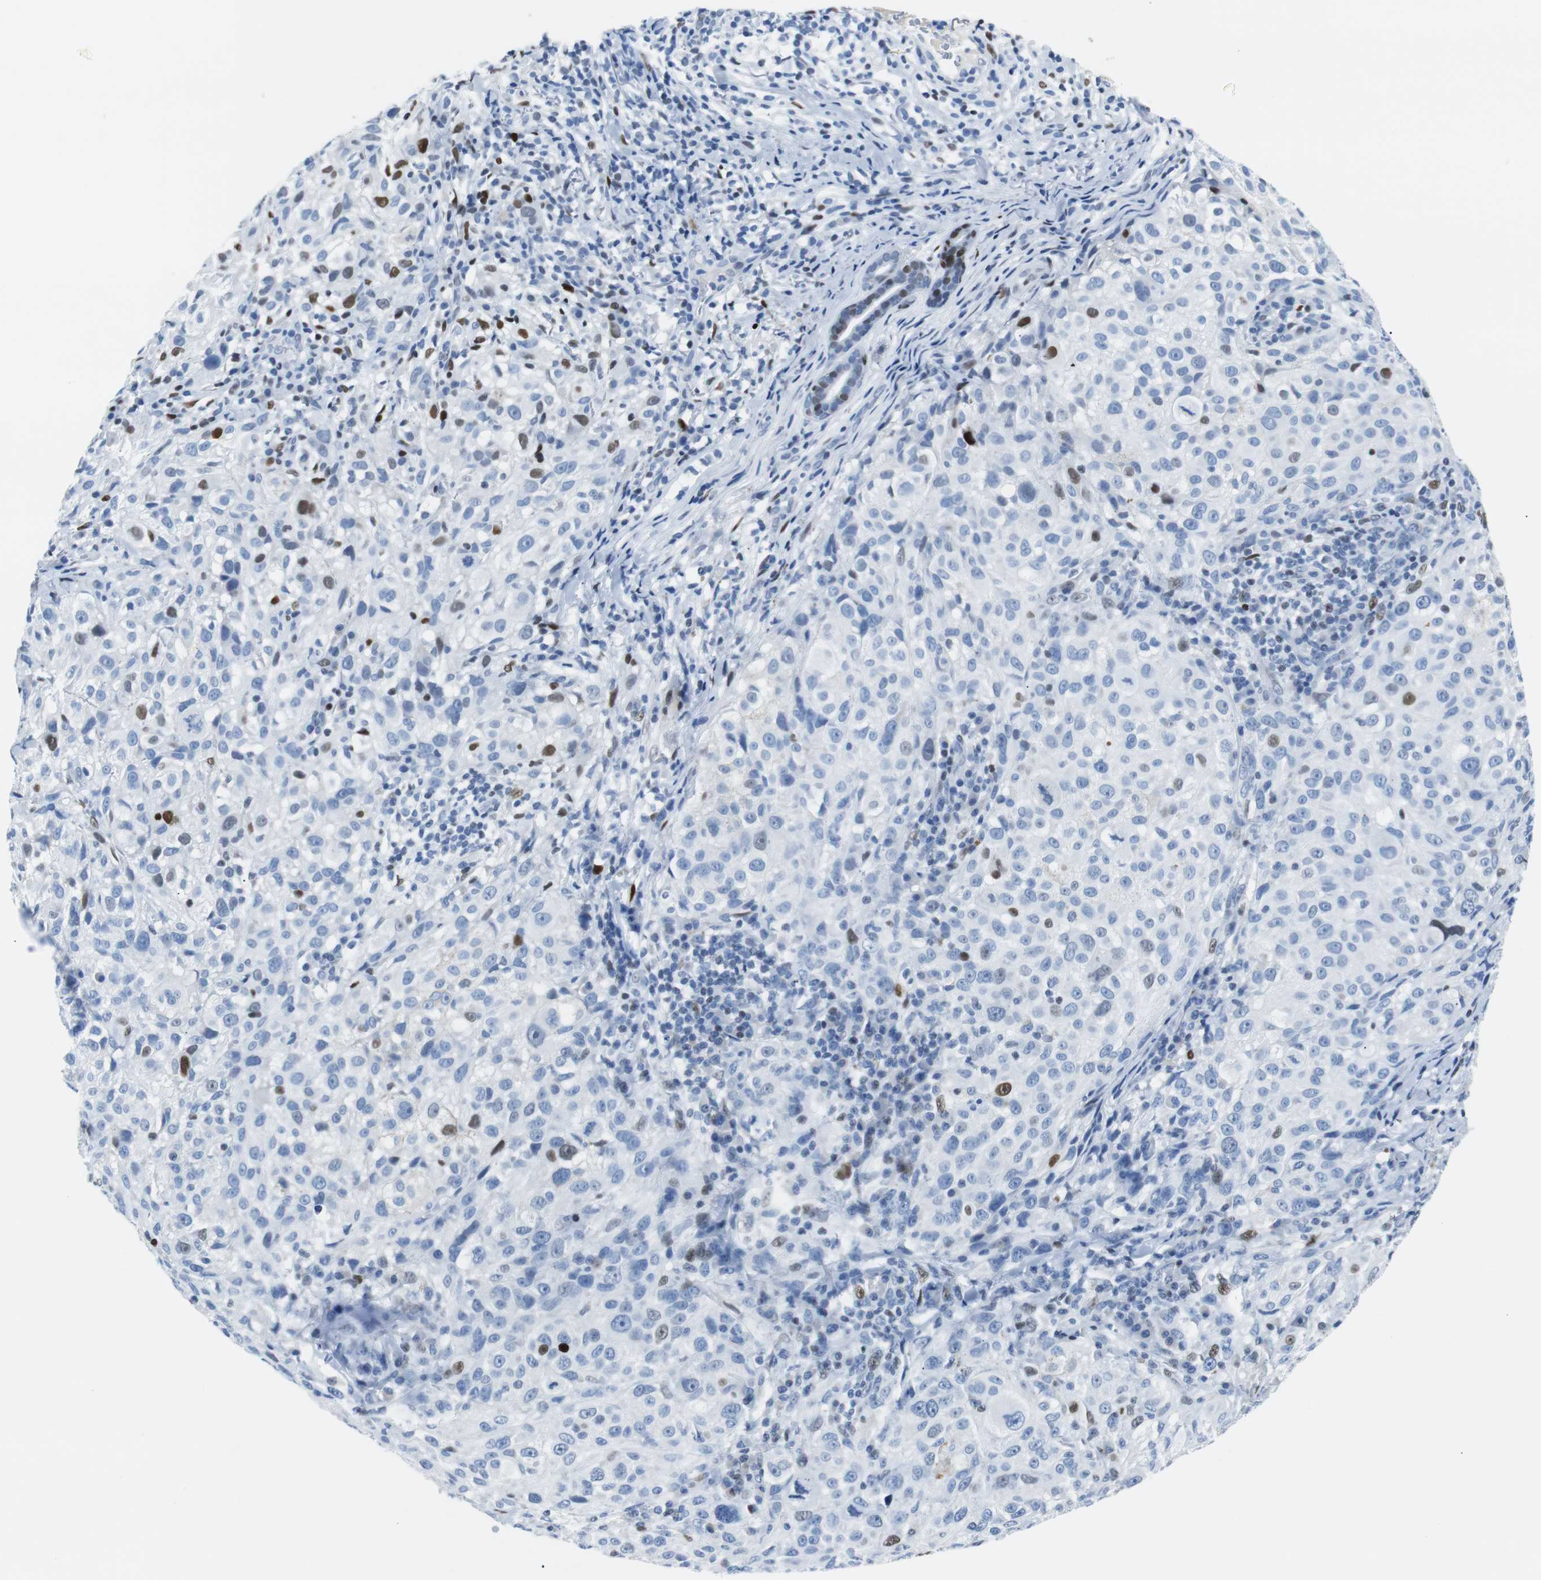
{"staining": {"intensity": "moderate", "quantity": "<25%", "location": "nuclear"}, "tissue": "melanoma", "cell_type": "Tumor cells", "image_type": "cancer", "snomed": [{"axis": "morphology", "description": "Necrosis, NOS"}, {"axis": "morphology", "description": "Malignant melanoma, NOS"}, {"axis": "topography", "description": "Skin"}], "caption": "A low amount of moderate nuclear expression is present in about <25% of tumor cells in malignant melanoma tissue. (DAB (3,3'-diaminobenzidine) = brown stain, brightfield microscopy at high magnification).", "gene": "JUN", "patient": {"sex": "female", "age": 87}}